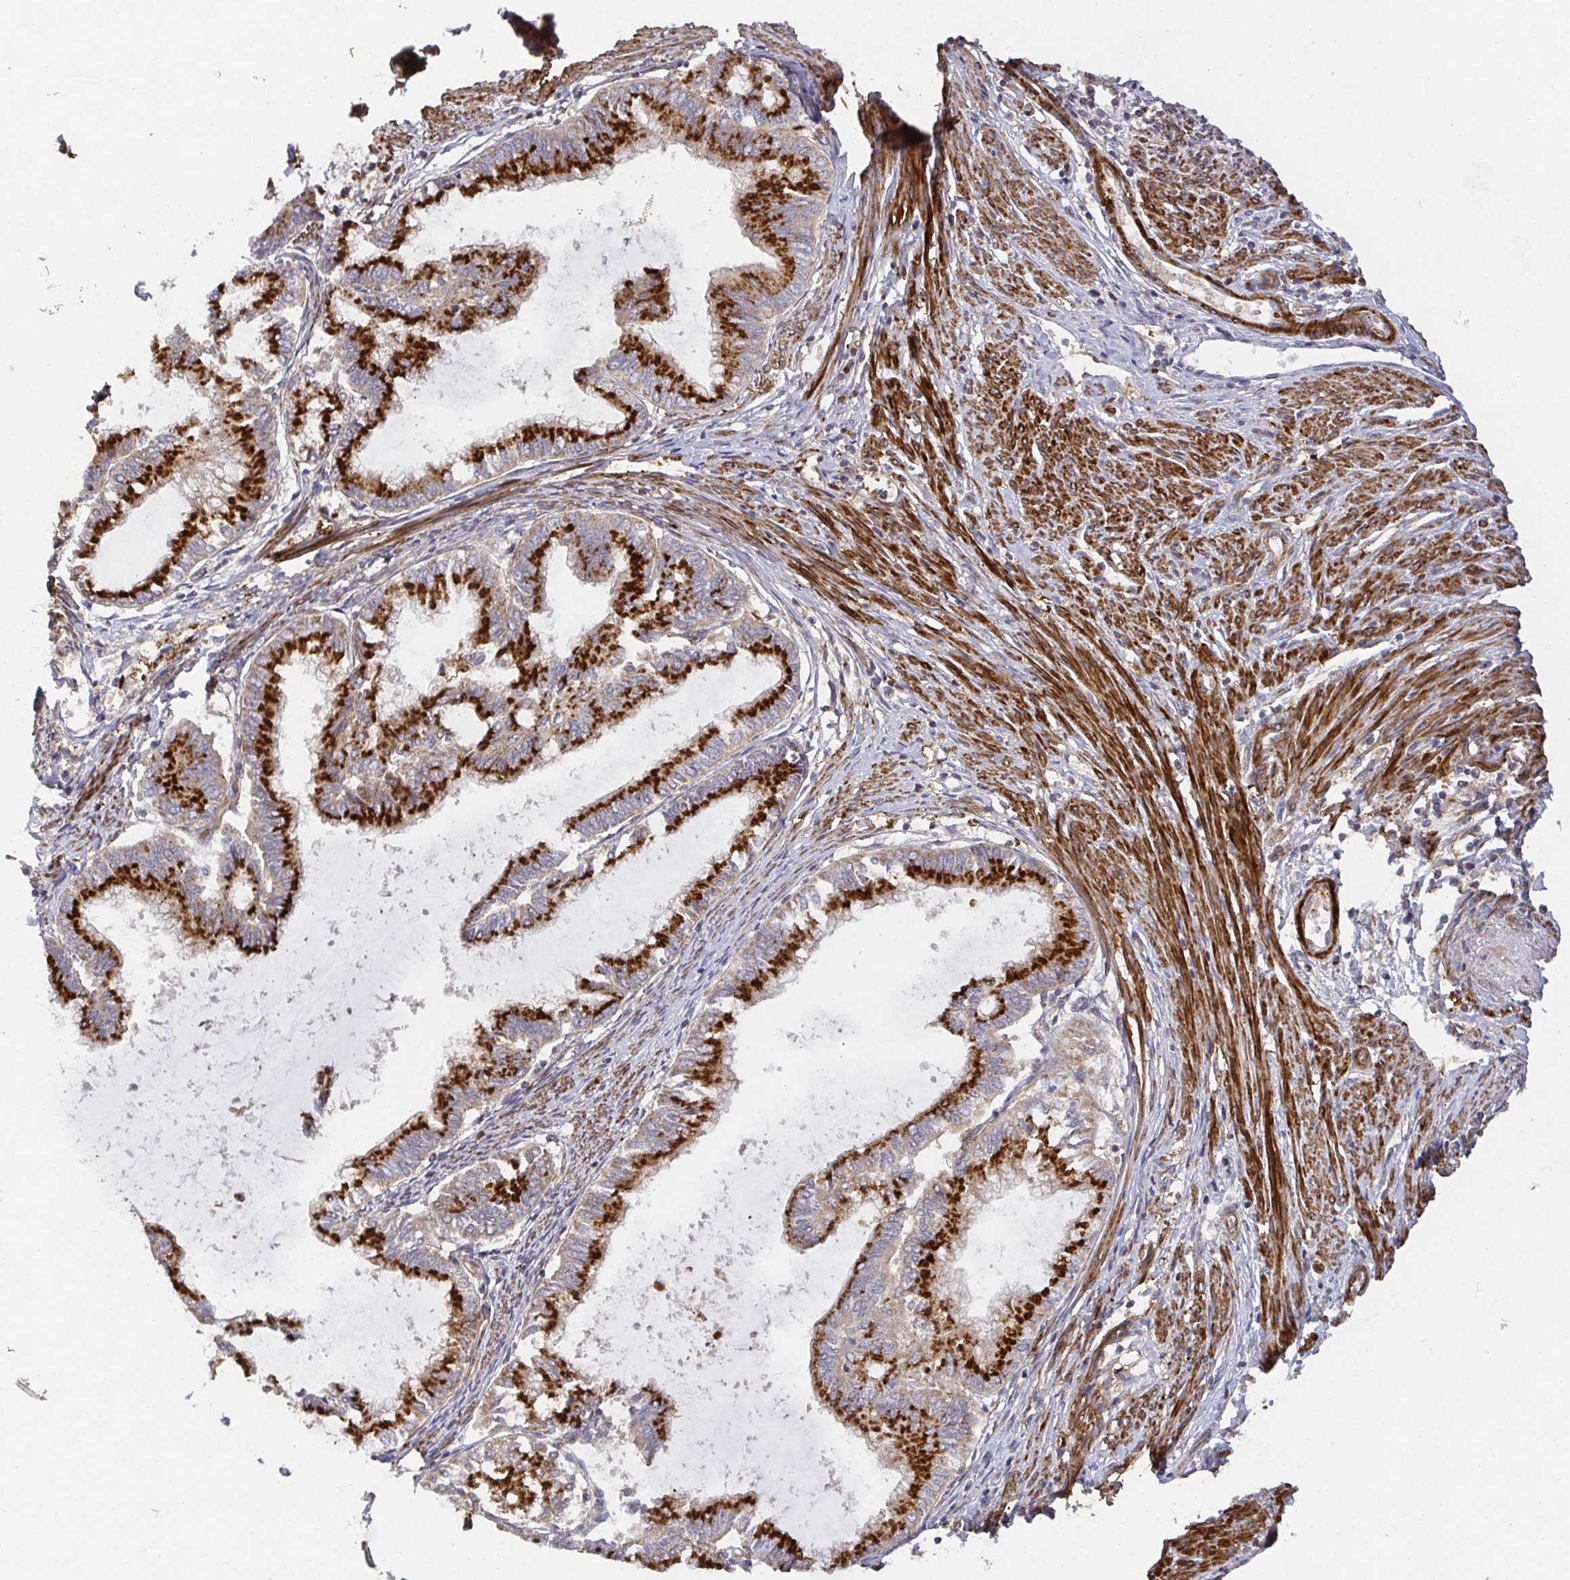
{"staining": {"intensity": "strong", "quantity": ">75%", "location": "cytoplasmic/membranous"}, "tissue": "endometrial cancer", "cell_type": "Tumor cells", "image_type": "cancer", "snomed": [{"axis": "morphology", "description": "Adenocarcinoma, NOS"}, {"axis": "topography", "description": "Endometrium"}], "caption": "Tumor cells demonstrate strong cytoplasmic/membranous staining in approximately >75% of cells in endometrial adenocarcinoma. (DAB (3,3'-diaminobenzidine) IHC with brightfield microscopy, high magnification).", "gene": "TM9SF4", "patient": {"sex": "female", "age": 86}}